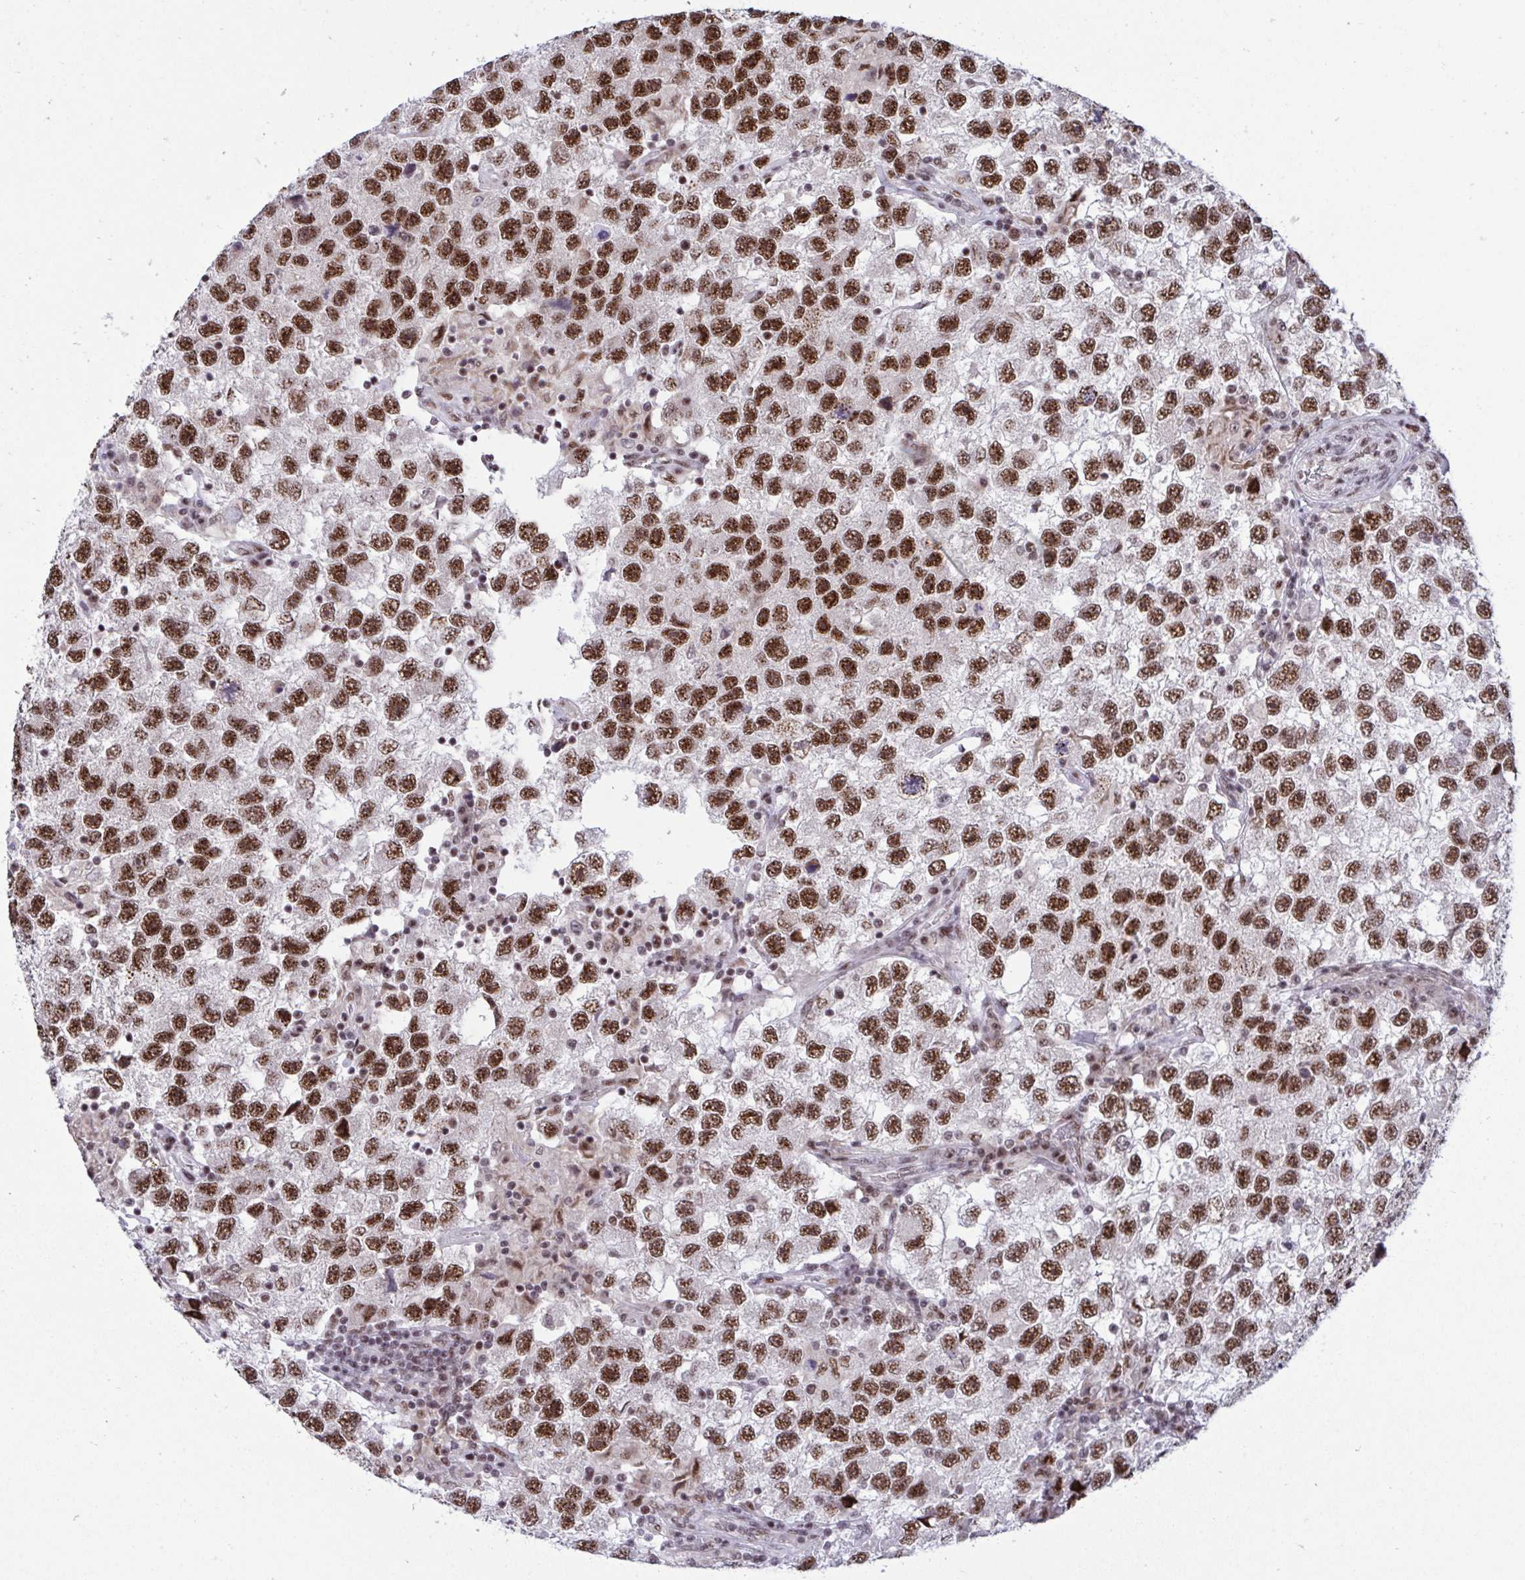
{"staining": {"intensity": "moderate", "quantity": ">75%", "location": "nuclear"}, "tissue": "testis cancer", "cell_type": "Tumor cells", "image_type": "cancer", "snomed": [{"axis": "morphology", "description": "Seminoma, NOS"}, {"axis": "topography", "description": "Testis"}], "caption": "Testis seminoma stained with a brown dye reveals moderate nuclear positive positivity in about >75% of tumor cells.", "gene": "WBP11", "patient": {"sex": "male", "age": 26}}